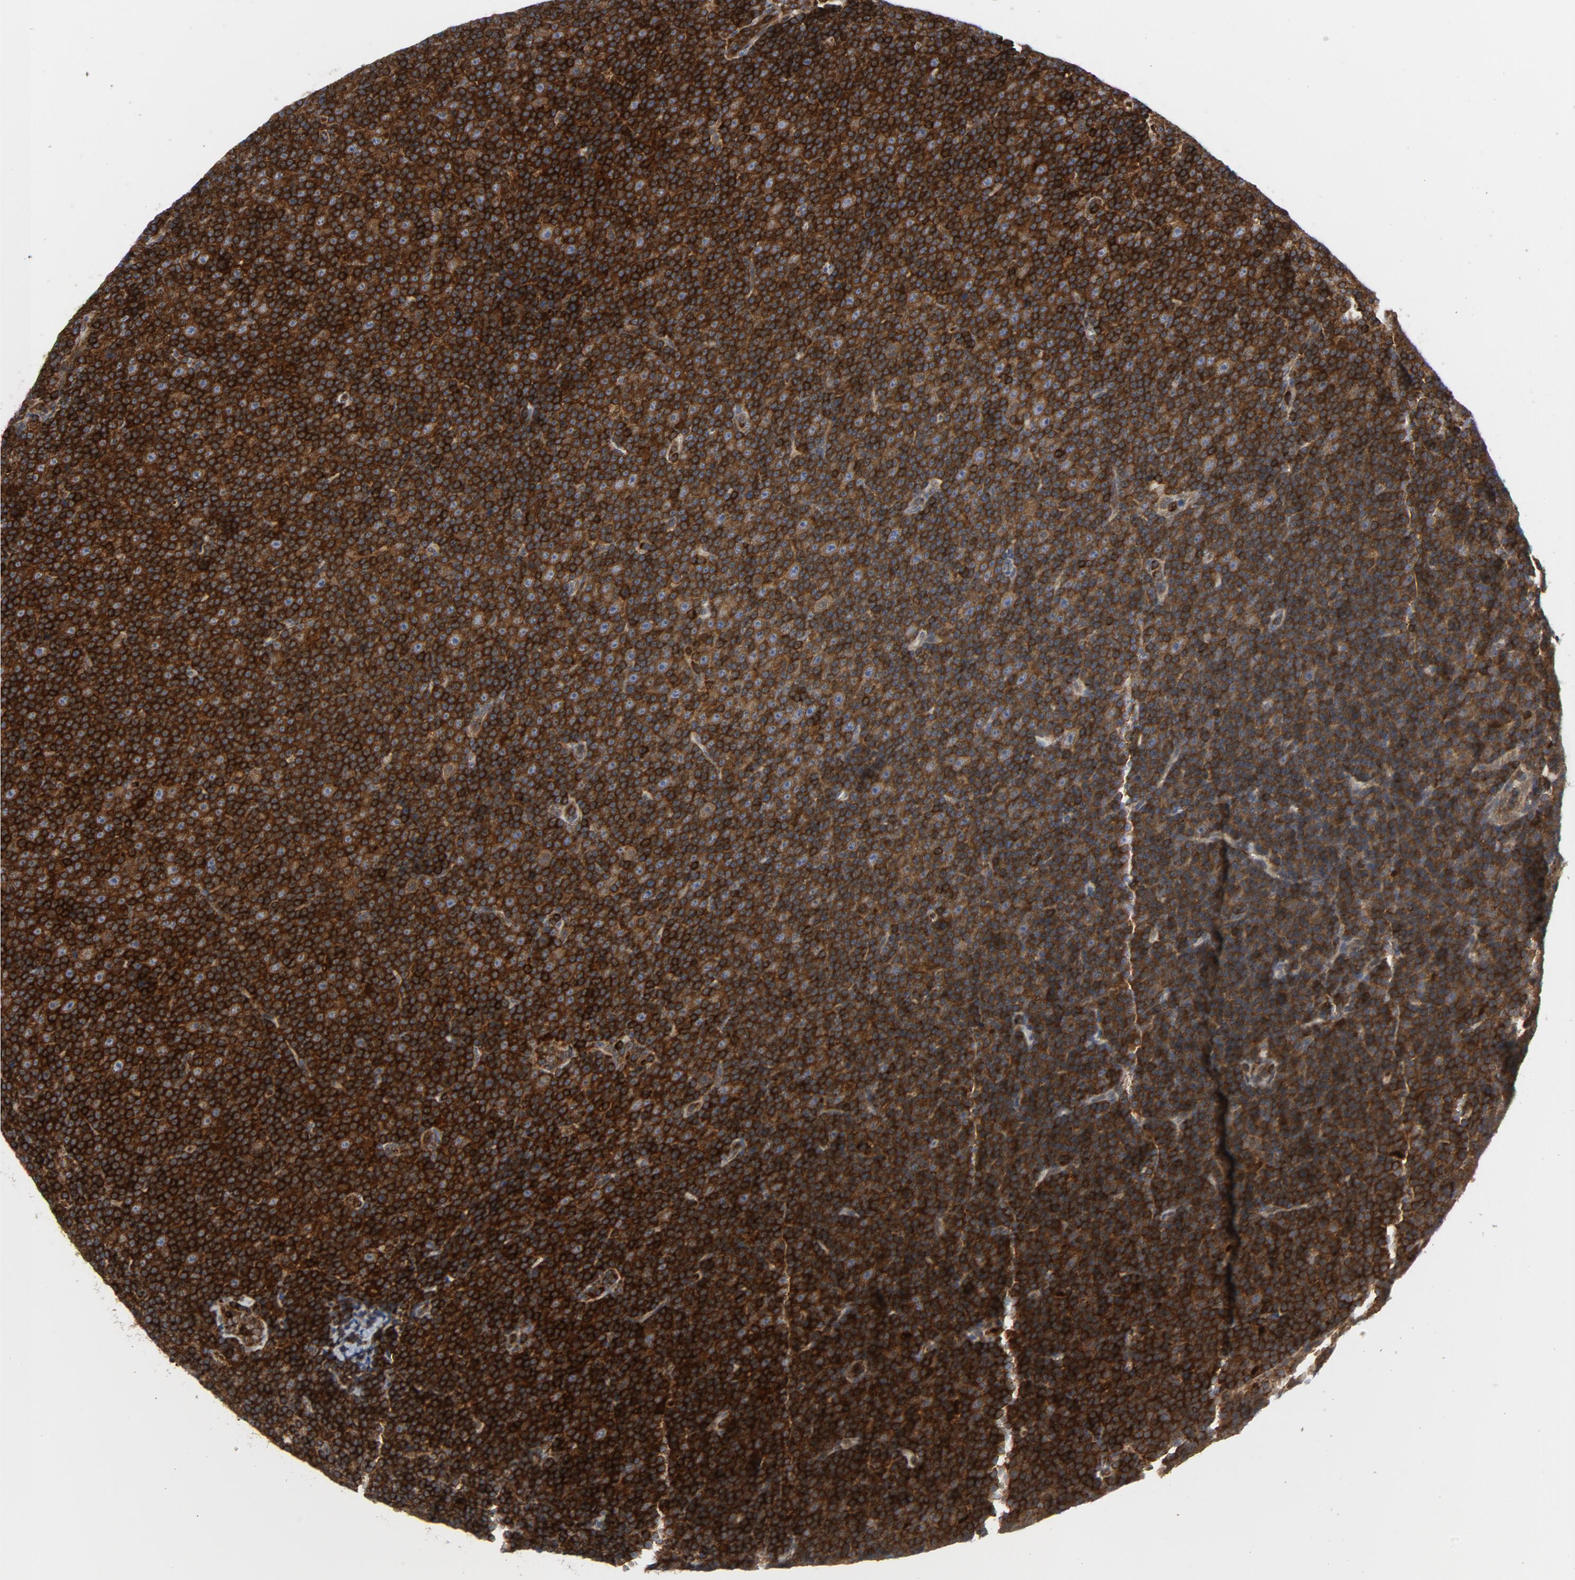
{"staining": {"intensity": "strong", "quantity": ">75%", "location": "cytoplasmic/membranous"}, "tissue": "lymphoma", "cell_type": "Tumor cells", "image_type": "cancer", "snomed": [{"axis": "morphology", "description": "Malignant lymphoma, non-Hodgkin's type, Low grade"}, {"axis": "topography", "description": "Lymph node"}], "caption": "Protein staining by immunohistochemistry demonstrates strong cytoplasmic/membranous staining in approximately >75% of tumor cells in low-grade malignant lymphoma, non-Hodgkin's type.", "gene": "YES1", "patient": {"sex": "female", "age": 67}}